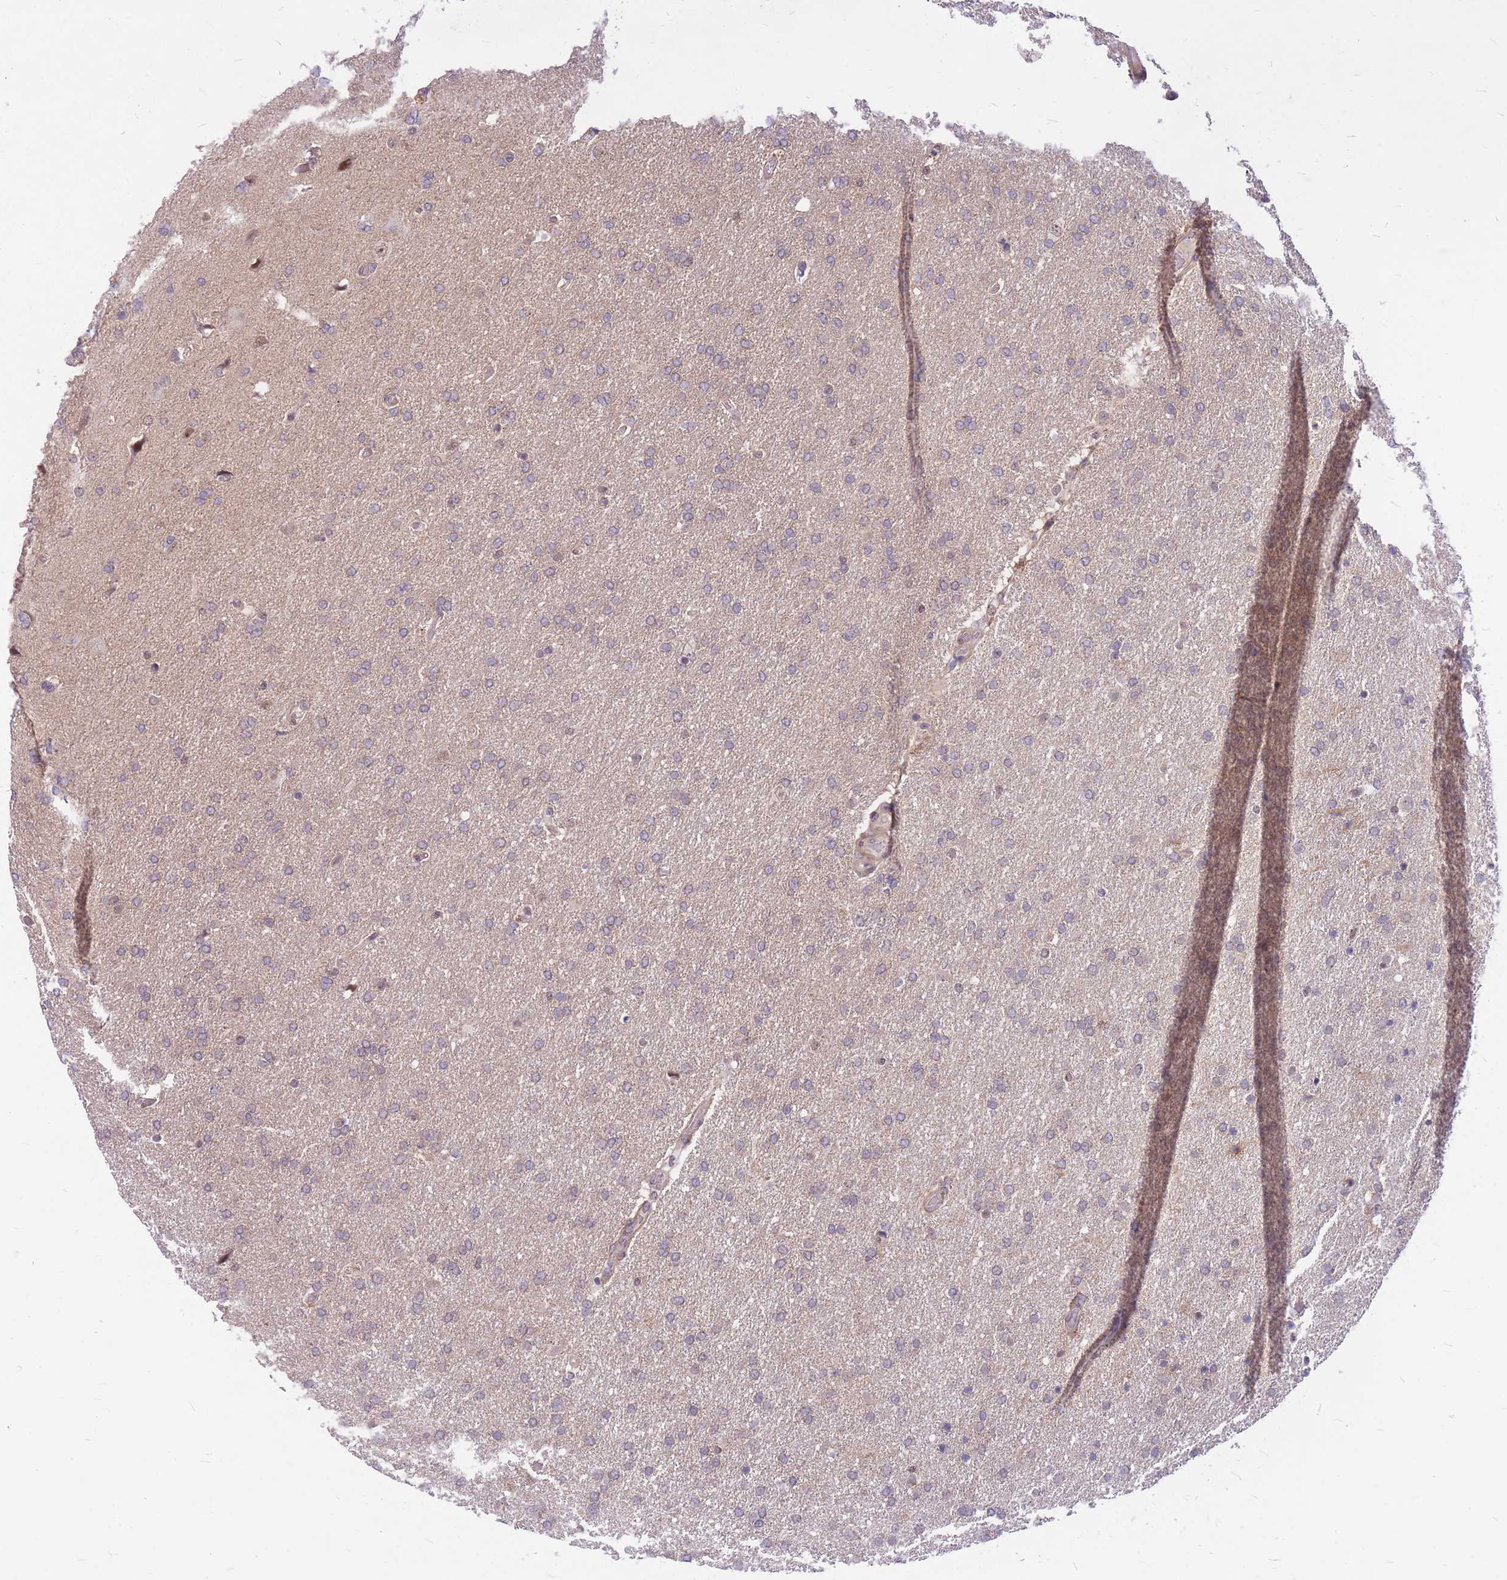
{"staining": {"intensity": "weak", "quantity": "25%-75%", "location": "cytoplasmic/membranous"}, "tissue": "glioma", "cell_type": "Tumor cells", "image_type": "cancer", "snomed": [{"axis": "morphology", "description": "Glioma, malignant, High grade"}, {"axis": "topography", "description": "Brain"}], "caption": "This photomicrograph shows immunohistochemistry (IHC) staining of human glioma, with low weak cytoplasmic/membranous positivity in approximately 25%-75% of tumor cells.", "gene": "ERCC2", "patient": {"sex": "male", "age": 72}}